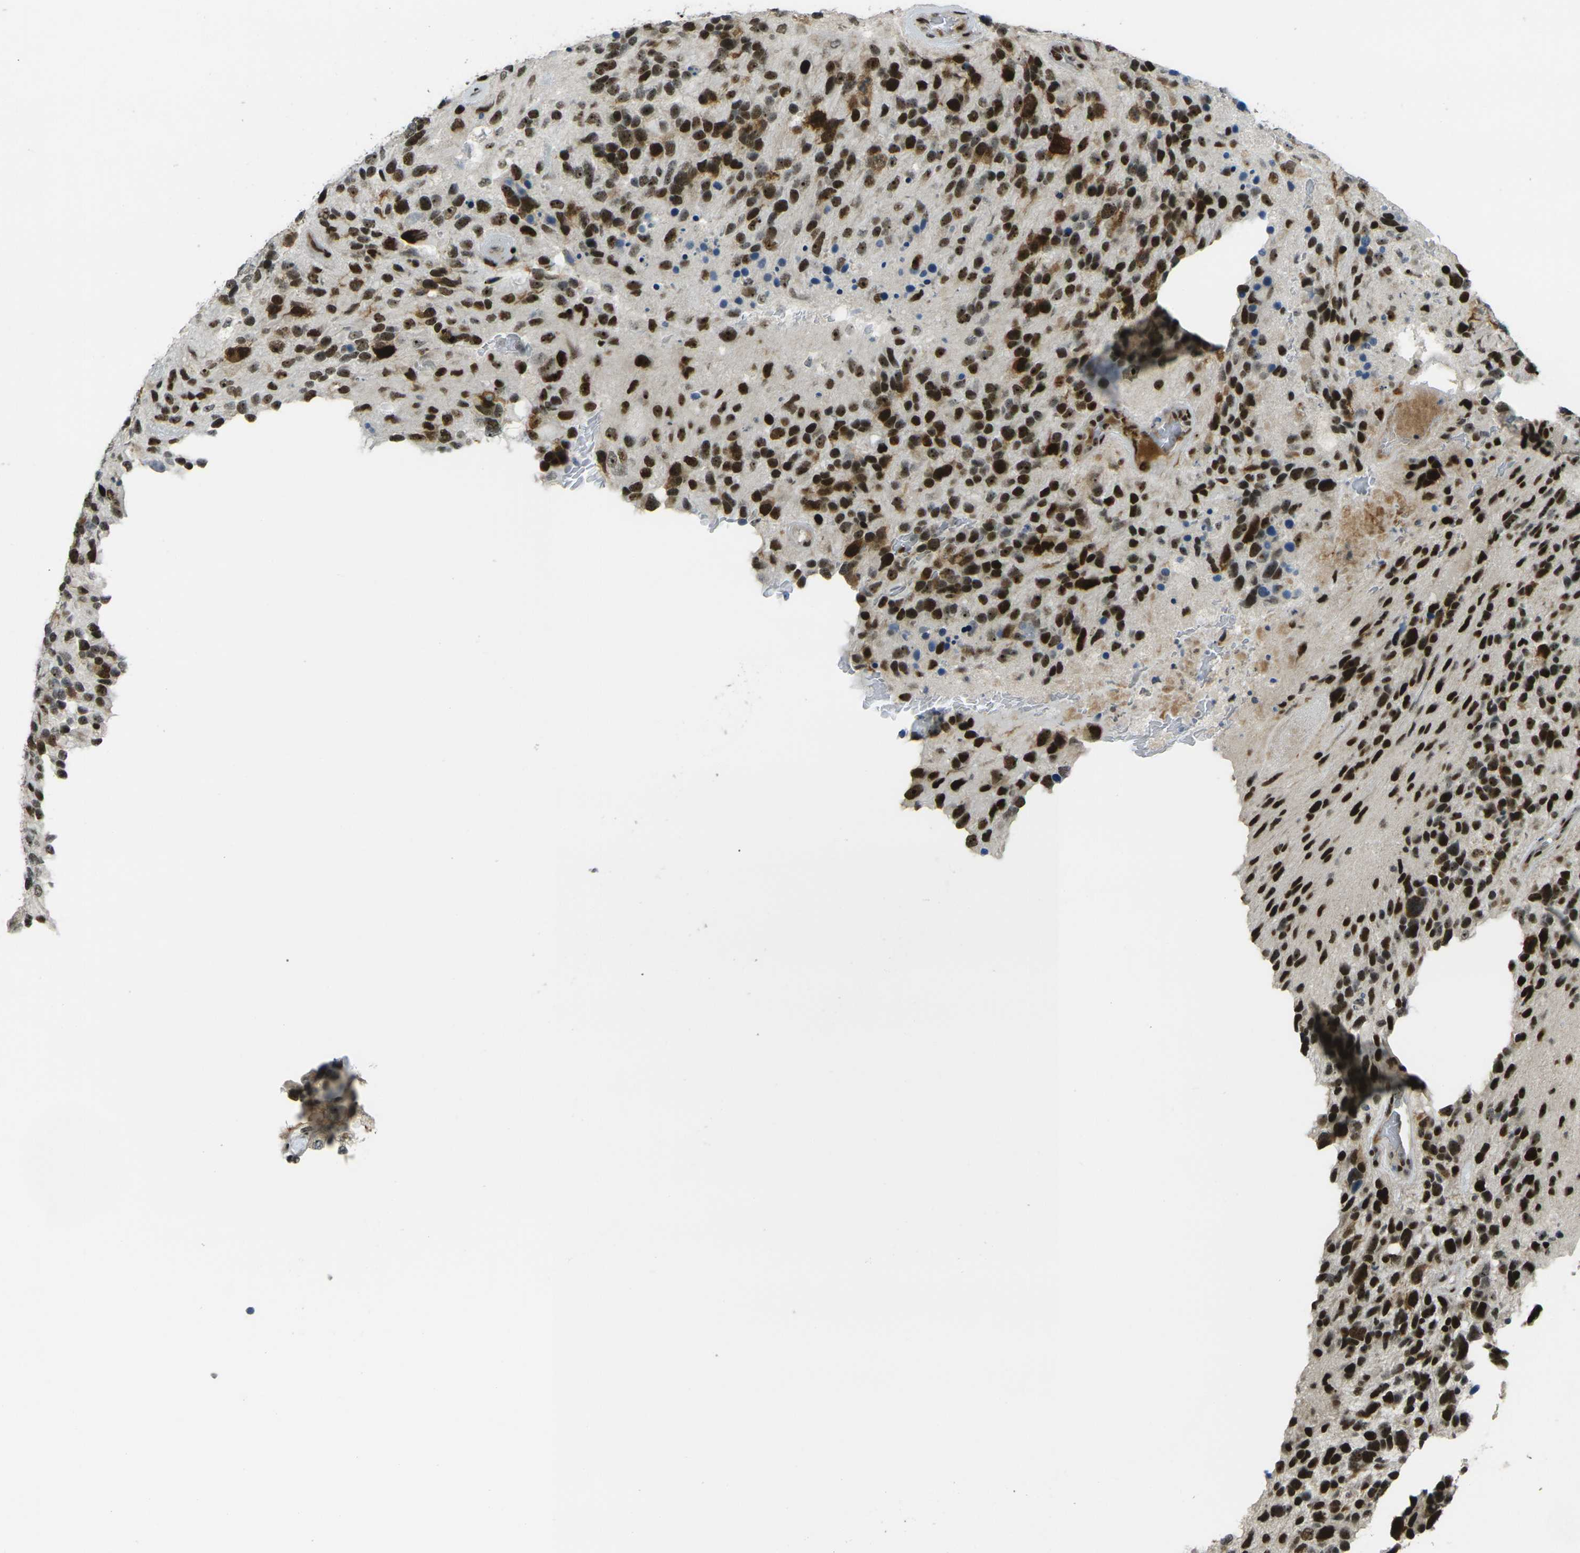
{"staining": {"intensity": "strong", "quantity": ">75%", "location": "nuclear"}, "tissue": "glioma", "cell_type": "Tumor cells", "image_type": "cancer", "snomed": [{"axis": "morphology", "description": "Glioma, malignant, High grade"}, {"axis": "topography", "description": "Brain"}], "caption": "Immunohistochemistry (IHC) photomicrograph of human malignant high-grade glioma stained for a protein (brown), which displays high levels of strong nuclear staining in approximately >75% of tumor cells.", "gene": "UBE2C", "patient": {"sex": "female", "age": 58}}